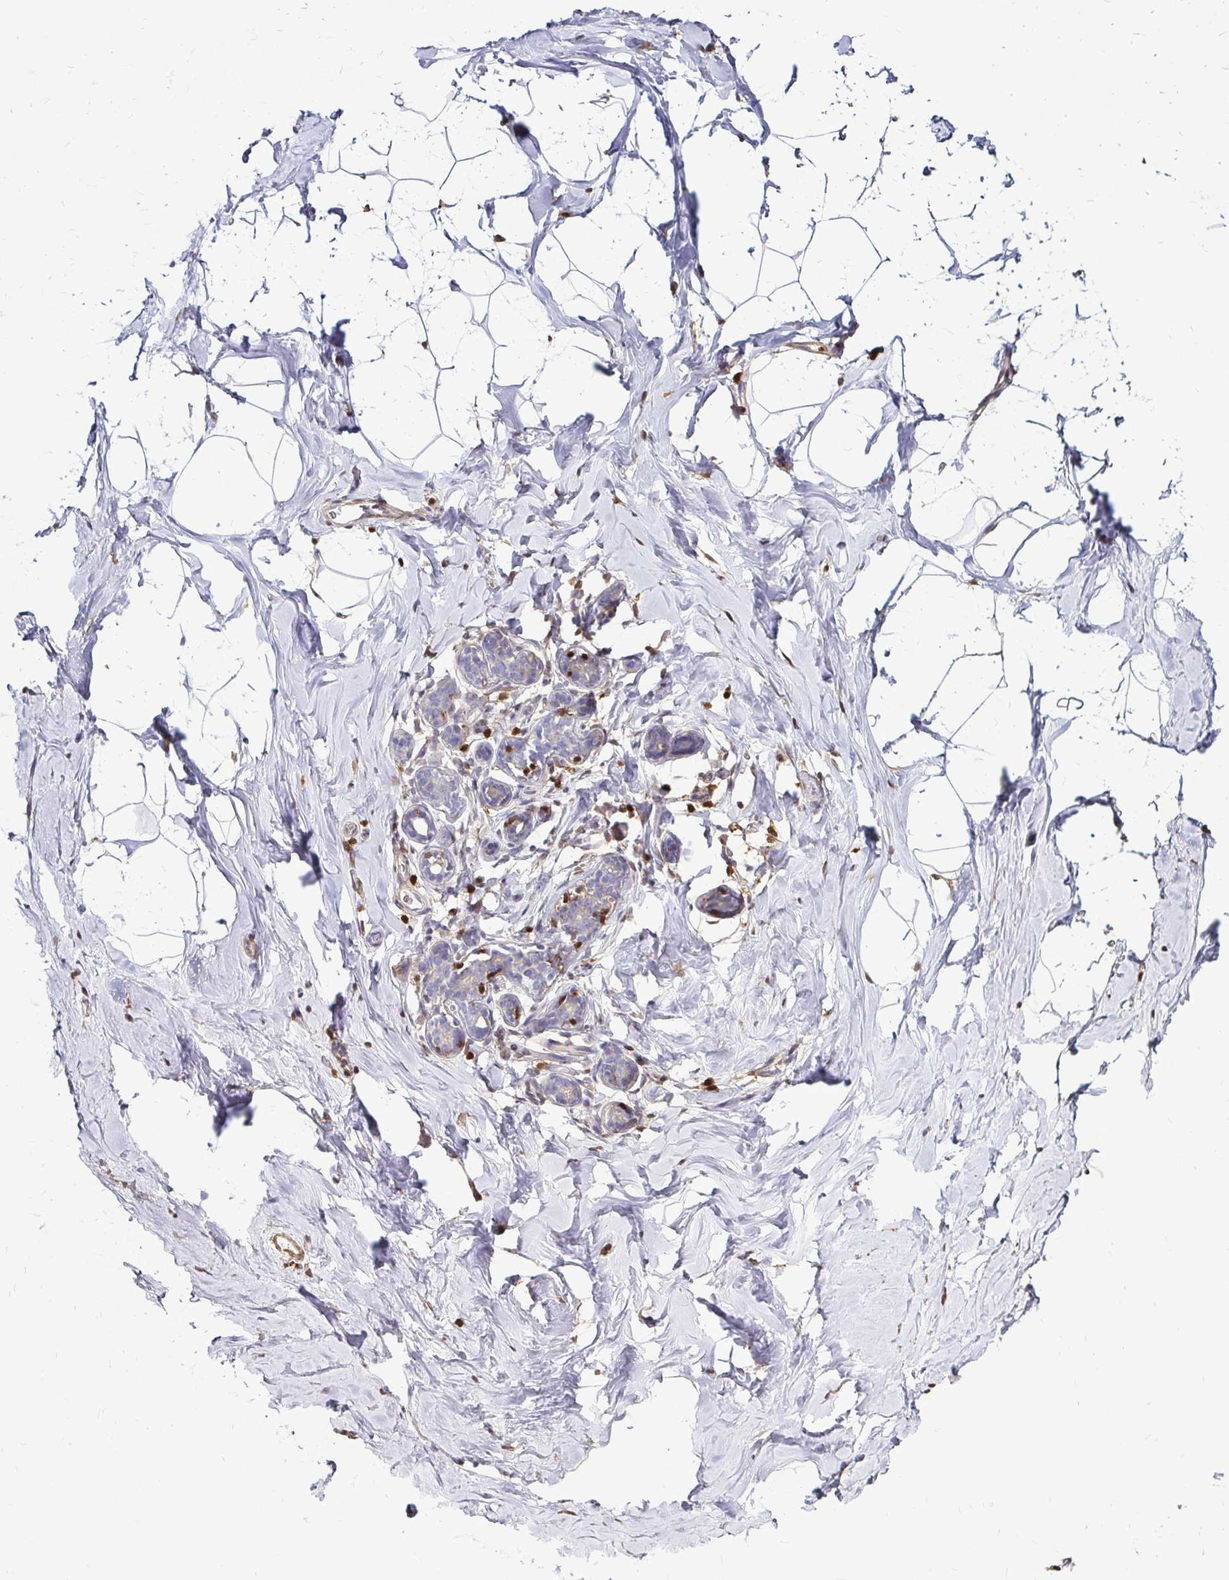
{"staining": {"intensity": "weak", "quantity": "25%-75%", "location": "cytoplasmic/membranous"}, "tissue": "breast", "cell_type": "Adipocytes", "image_type": "normal", "snomed": [{"axis": "morphology", "description": "Normal tissue, NOS"}, {"axis": "topography", "description": "Breast"}], "caption": "Human breast stained for a protein (brown) shows weak cytoplasmic/membranous positive positivity in approximately 25%-75% of adipocytes.", "gene": "ZFP1", "patient": {"sex": "female", "age": 32}}